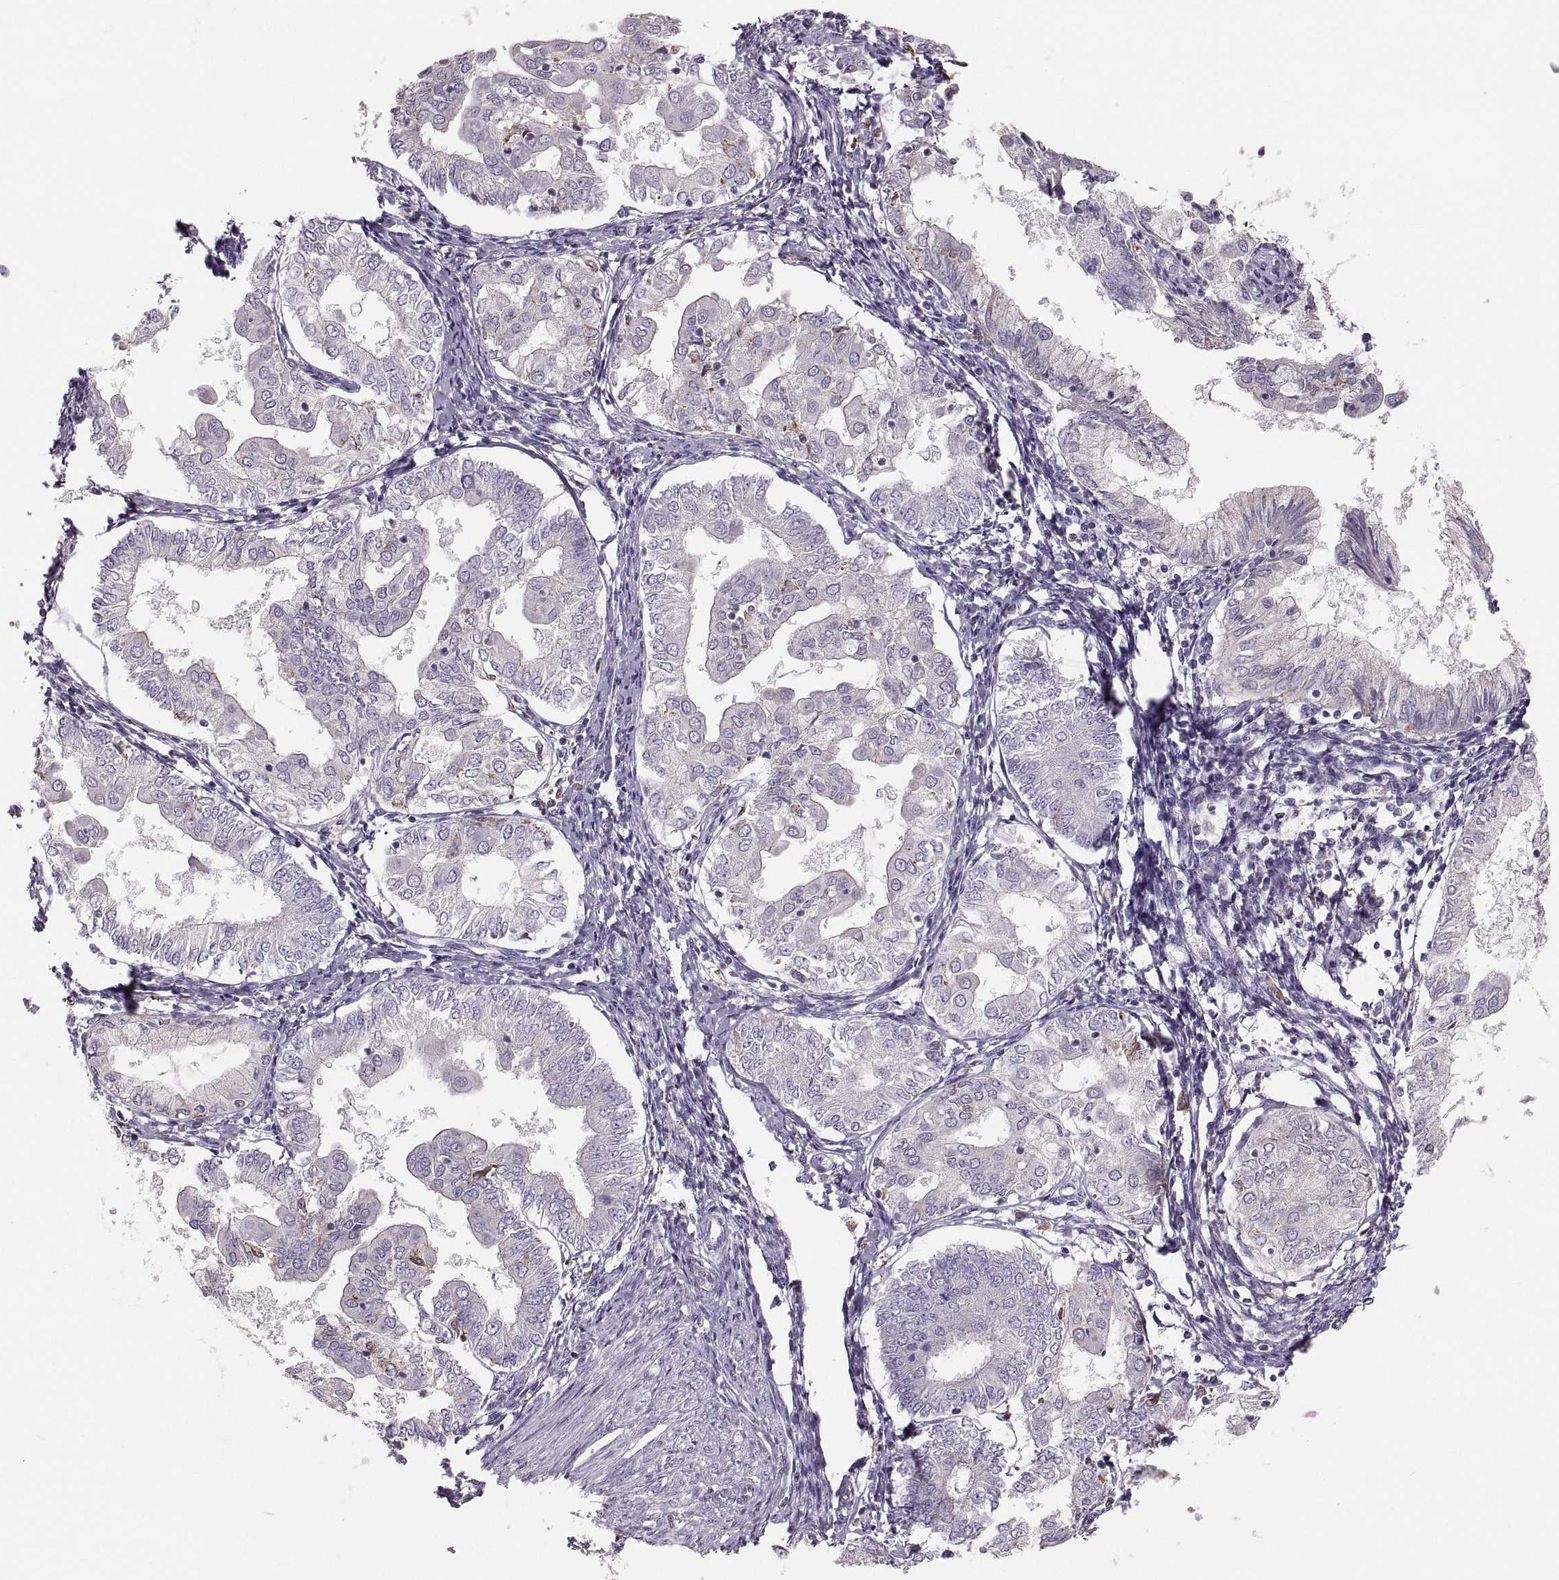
{"staining": {"intensity": "negative", "quantity": "none", "location": "none"}, "tissue": "endometrial cancer", "cell_type": "Tumor cells", "image_type": "cancer", "snomed": [{"axis": "morphology", "description": "Adenocarcinoma, NOS"}, {"axis": "topography", "description": "Endometrium"}], "caption": "Tumor cells show no significant protein staining in adenocarcinoma (endometrial).", "gene": "RUNDC3A", "patient": {"sex": "female", "age": 68}}